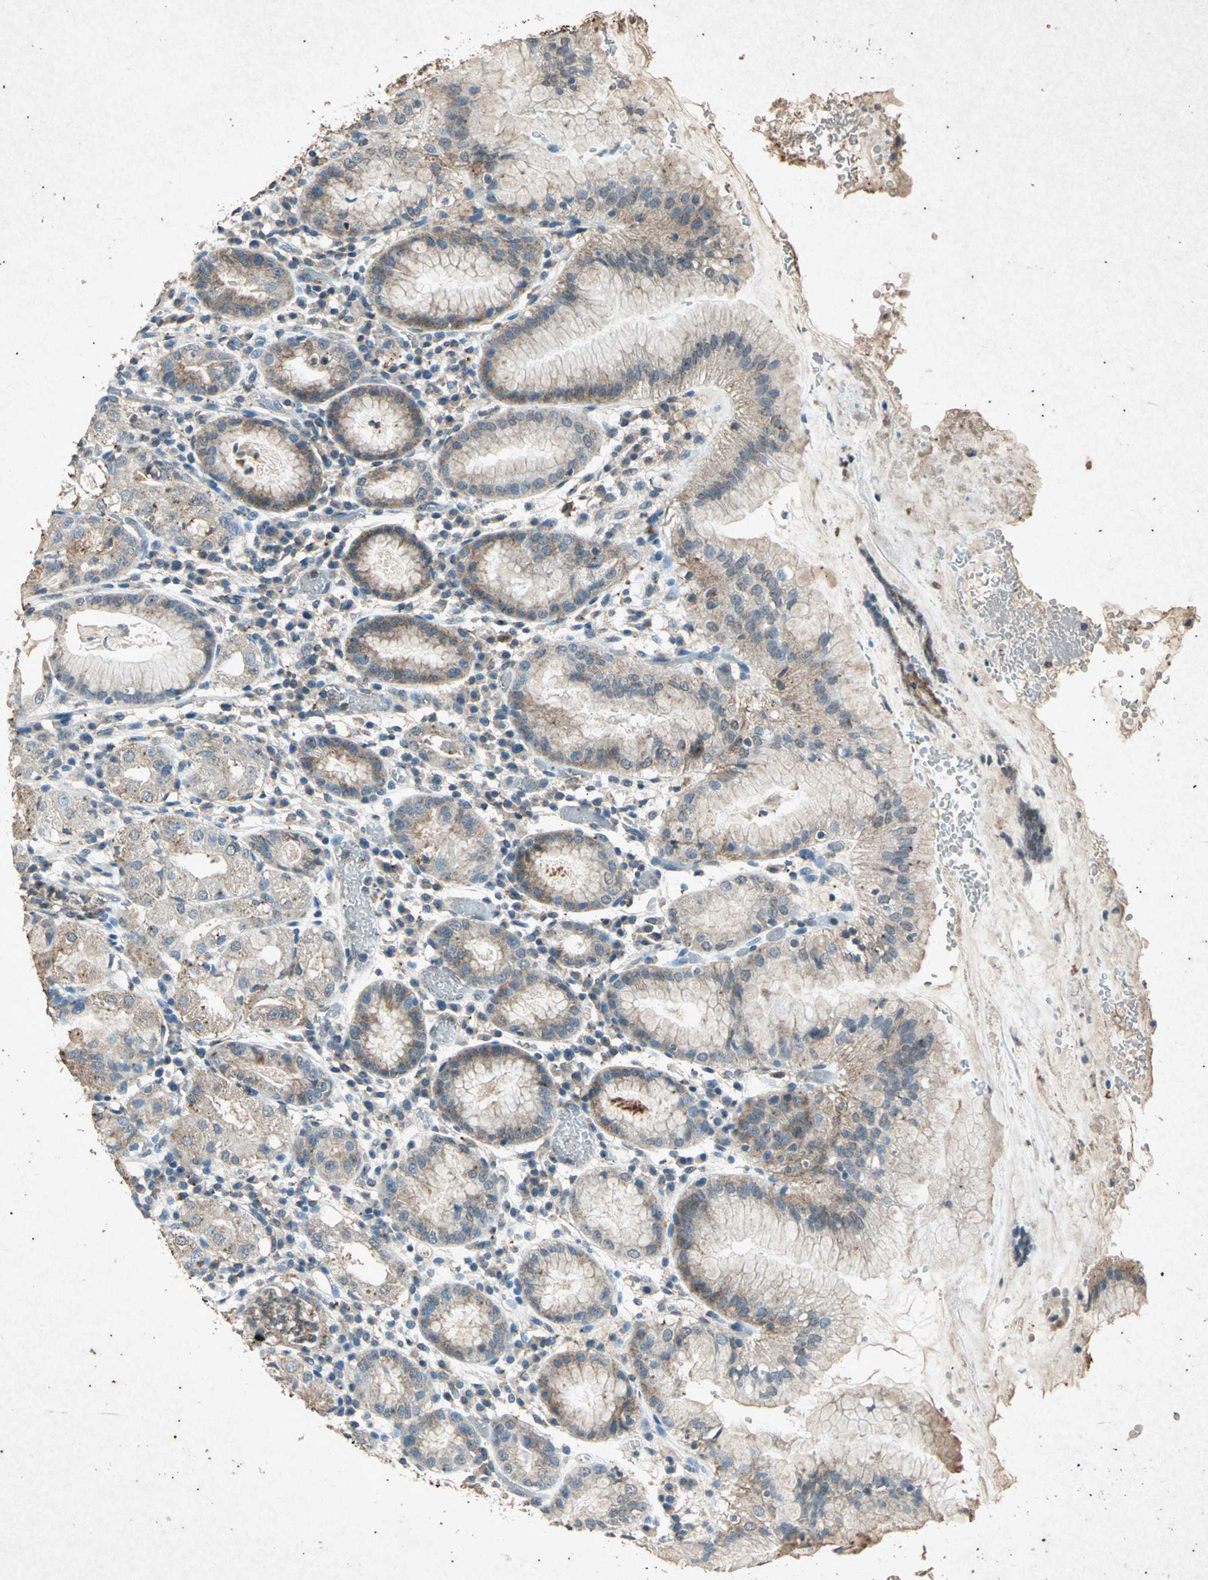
{"staining": {"intensity": "moderate", "quantity": "25%-75%", "location": "cytoplasmic/membranous"}, "tissue": "stomach", "cell_type": "Glandular cells", "image_type": "normal", "snomed": [{"axis": "morphology", "description": "Normal tissue, NOS"}, {"axis": "topography", "description": "Stomach"}, {"axis": "topography", "description": "Stomach, lower"}], "caption": "The histopathology image demonstrates staining of unremarkable stomach, revealing moderate cytoplasmic/membranous protein expression (brown color) within glandular cells. The staining is performed using DAB (3,3'-diaminobenzidine) brown chromogen to label protein expression. The nuclei are counter-stained blue using hematoxylin.", "gene": "PSEN1", "patient": {"sex": "female", "age": 75}}